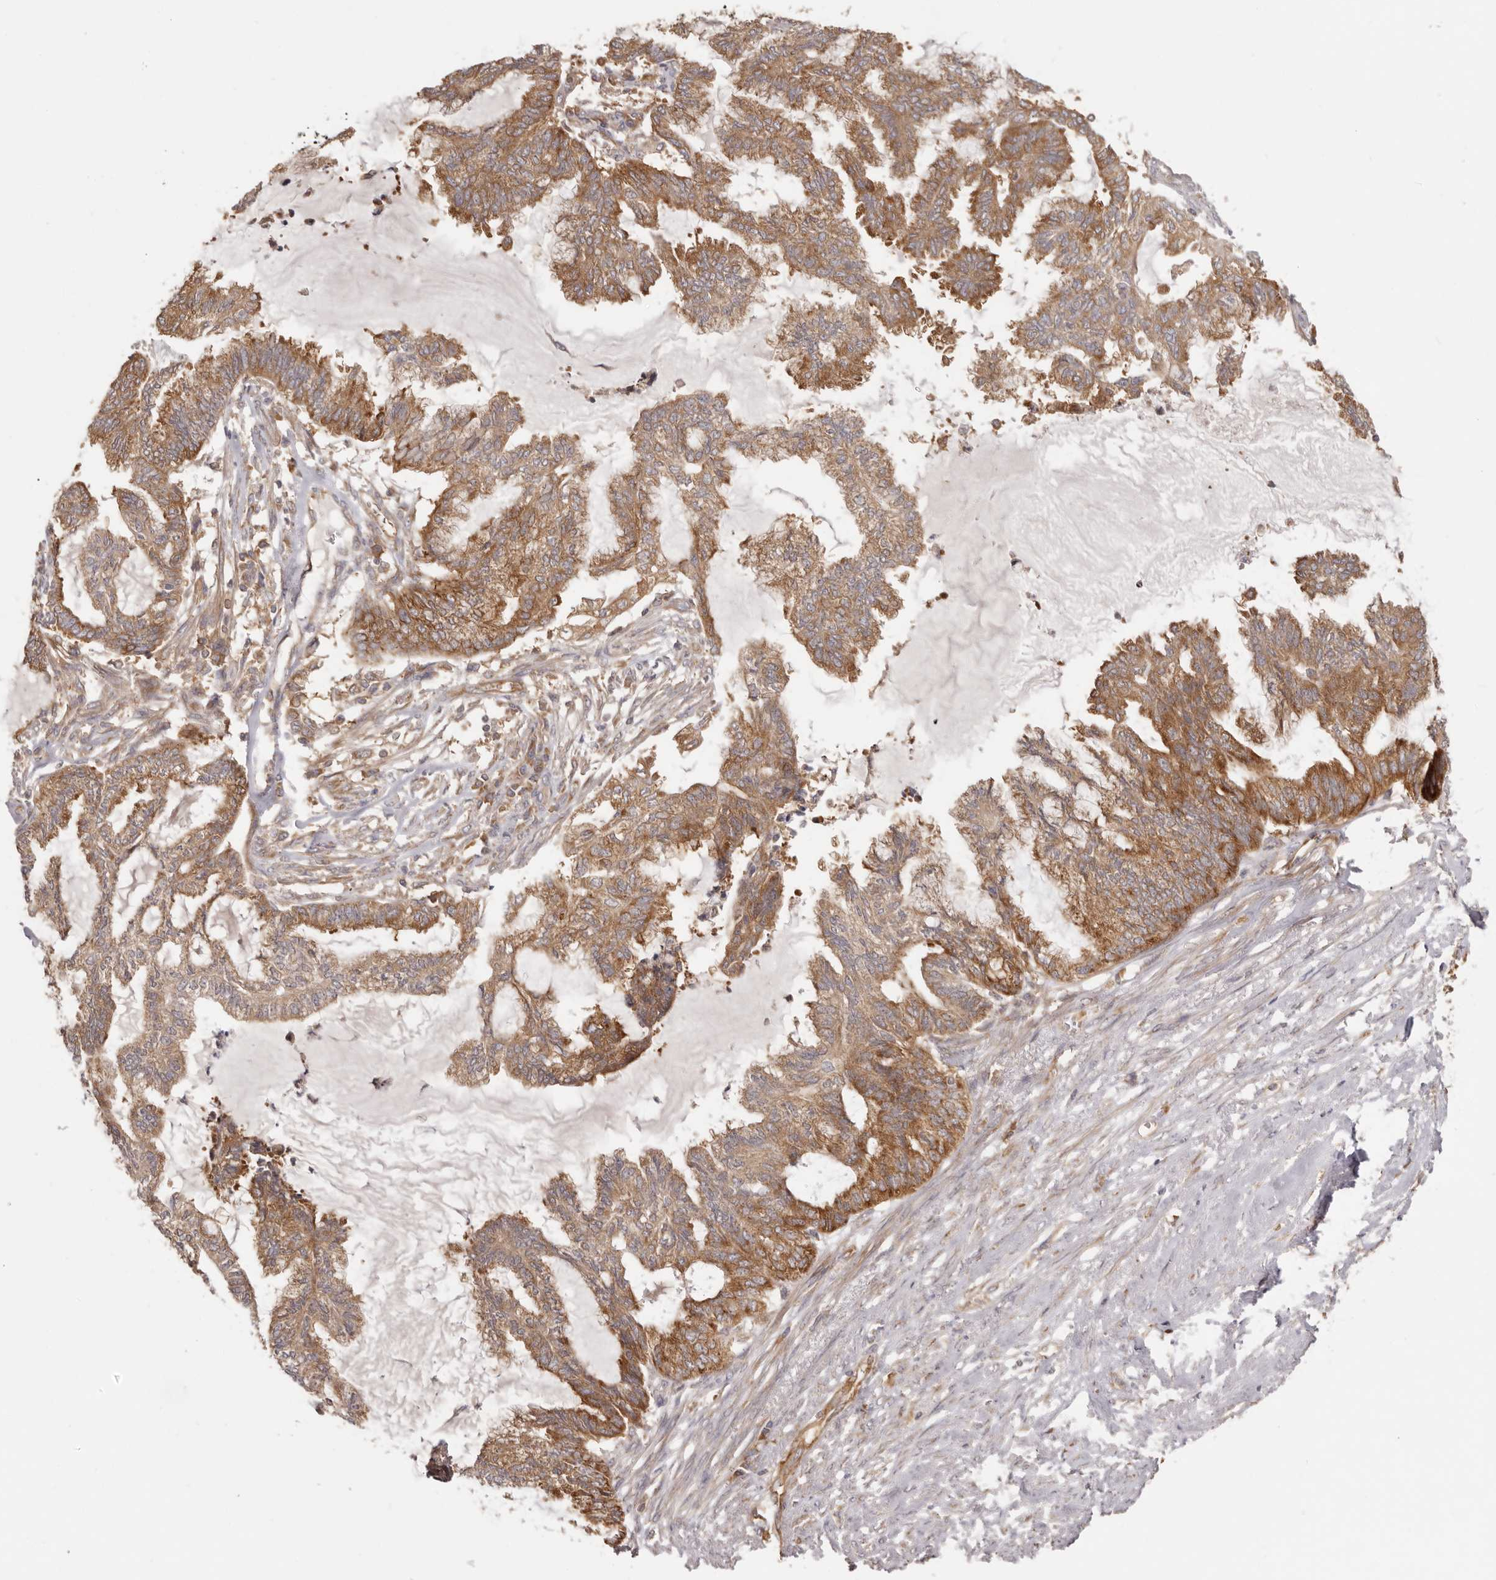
{"staining": {"intensity": "strong", "quantity": ">75%", "location": "cytoplasmic/membranous"}, "tissue": "endometrial cancer", "cell_type": "Tumor cells", "image_type": "cancer", "snomed": [{"axis": "morphology", "description": "Adenocarcinoma, NOS"}, {"axis": "topography", "description": "Endometrium"}], "caption": "IHC micrograph of neoplastic tissue: human endometrial adenocarcinoma stained using immunohistochemistry exhibits high levels of strong protein expression localized specifically in the cytoplasmic/membranous of tumor cells, appearing as a cytoplasmic/membranous brown color.", "gene": "EEF1E1", "patient": {"sex": "female", "age": 86}}